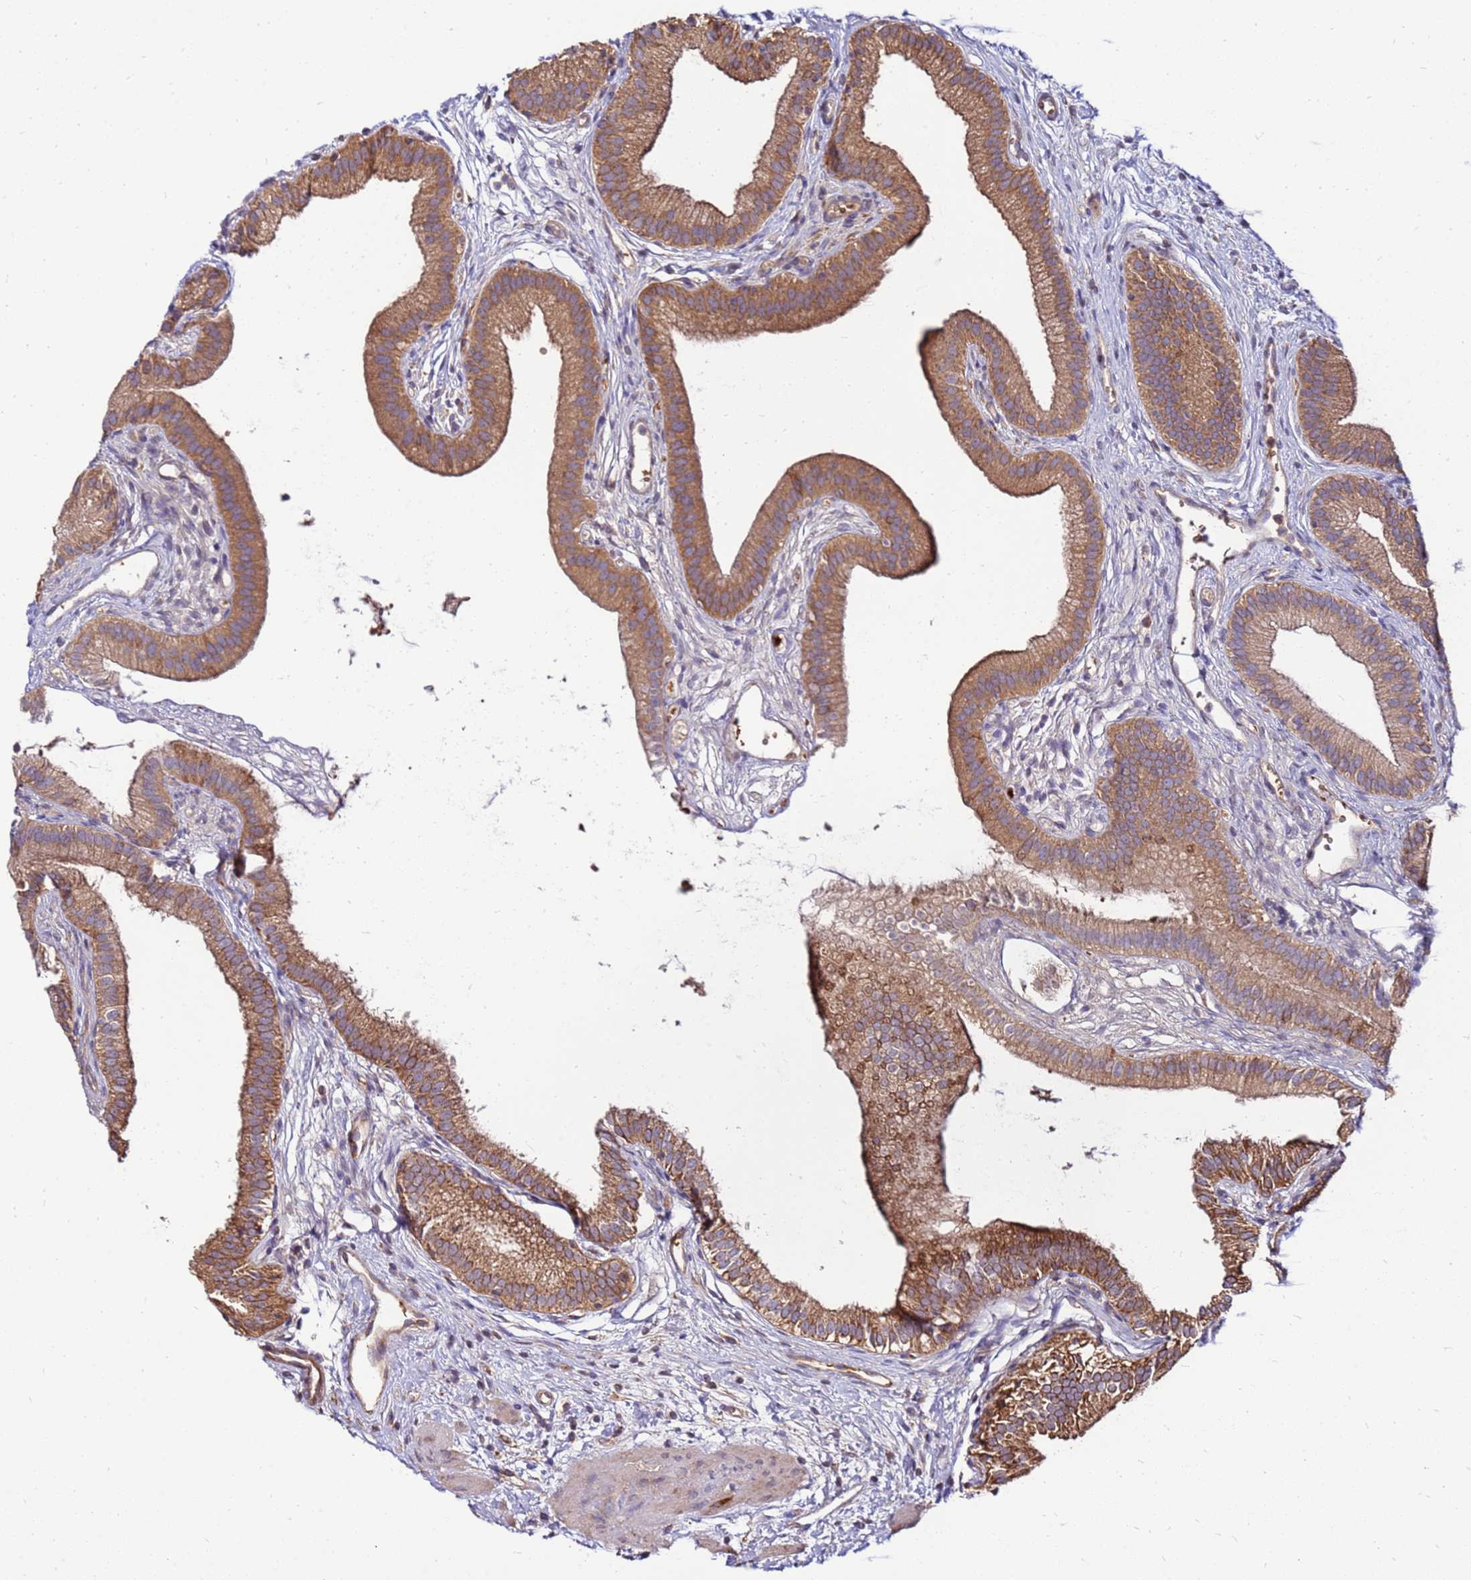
{"staining": {"intensity": "moderate", "quantity": ">75%", "location": "cytoplasmic/membranous"}, "tissue": "gallbladder", "cell_type": "Glandular cells", "image_type": "normal", "snomed": [{"axis": "morphology", "description": "Normal tissue, NOS"}, {"axis": "topography", "description": "Gallbladder"}], "caption": "The image reveals a brown stain indicating the presence of a protein in the cytoplasmic/membranous of glandular cells in gallbladder. Using DAB (3,3'-diaminobenzidine) (brown) and hematoxylin (blue) stains, captured at high magnification using brightfield microscopy.", "gene": "SLC44A5", "patient": {"sex": "female", "age": 54}}